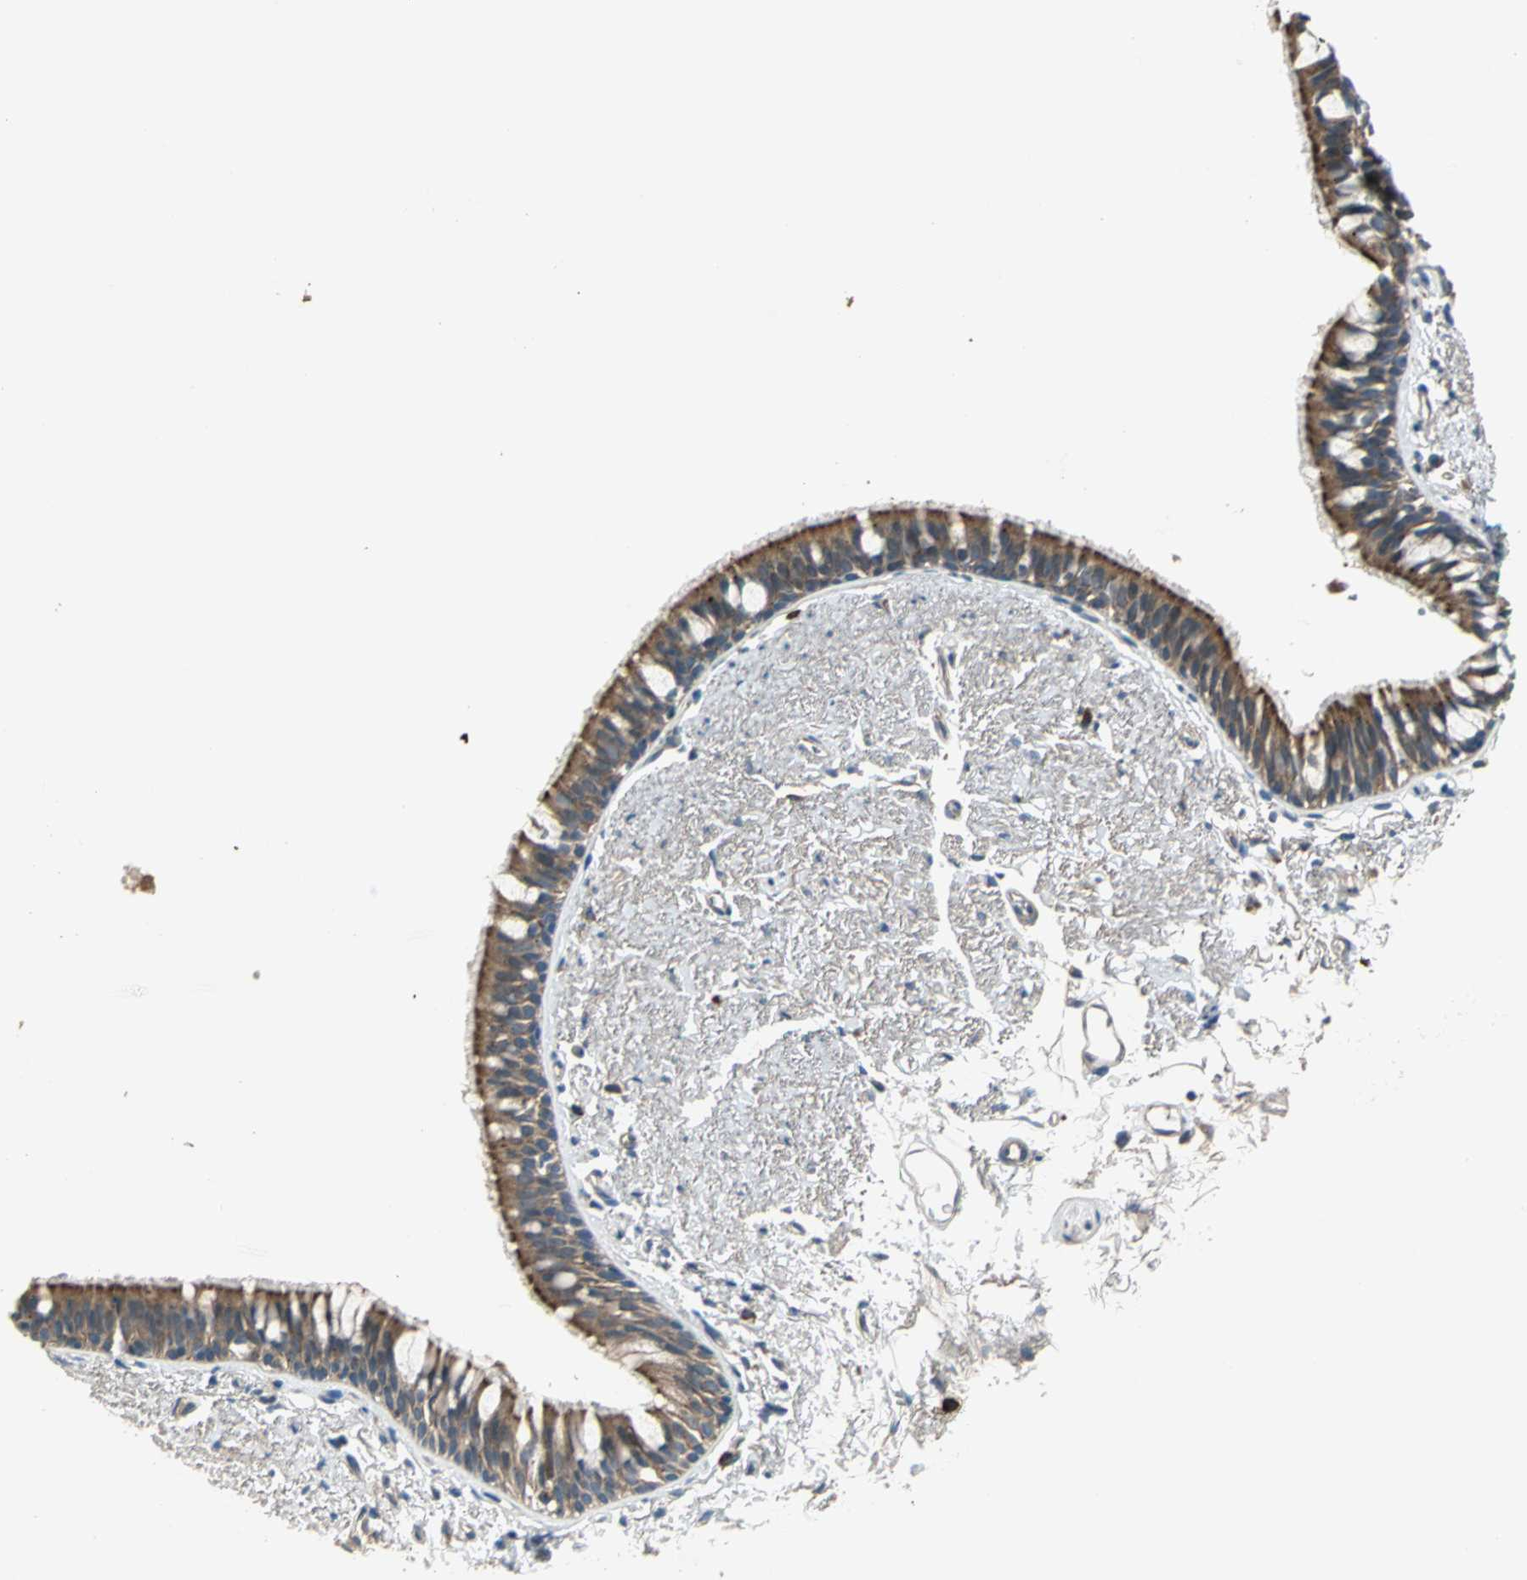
{"staining": {"intensity": "strong", "quantity": ">75%", "location": "cytoplasmic/membranous"}, "tissue": "bronchus", "cell_type": "Respiratory epithelial cells", "image_type": "normal", "snomed": [{"axis": "morphology", "description": "Normal tissue, NOS"}, {"axis": "topography", "description": "Bronchus"}], "caption": "Immunohistochemistry histopathology image of normal bronchus: human bronchus stained using immunohistochemistry (IHC) exhibits high levels of strong protein expression localized specifically in the cytoplasmic/membranous of respiratory epithelial cells, appearing as a cytoplasmic/membranous brown color.", "gene": "TRAK1", "patient": {"sex": "female", "age": 73}}